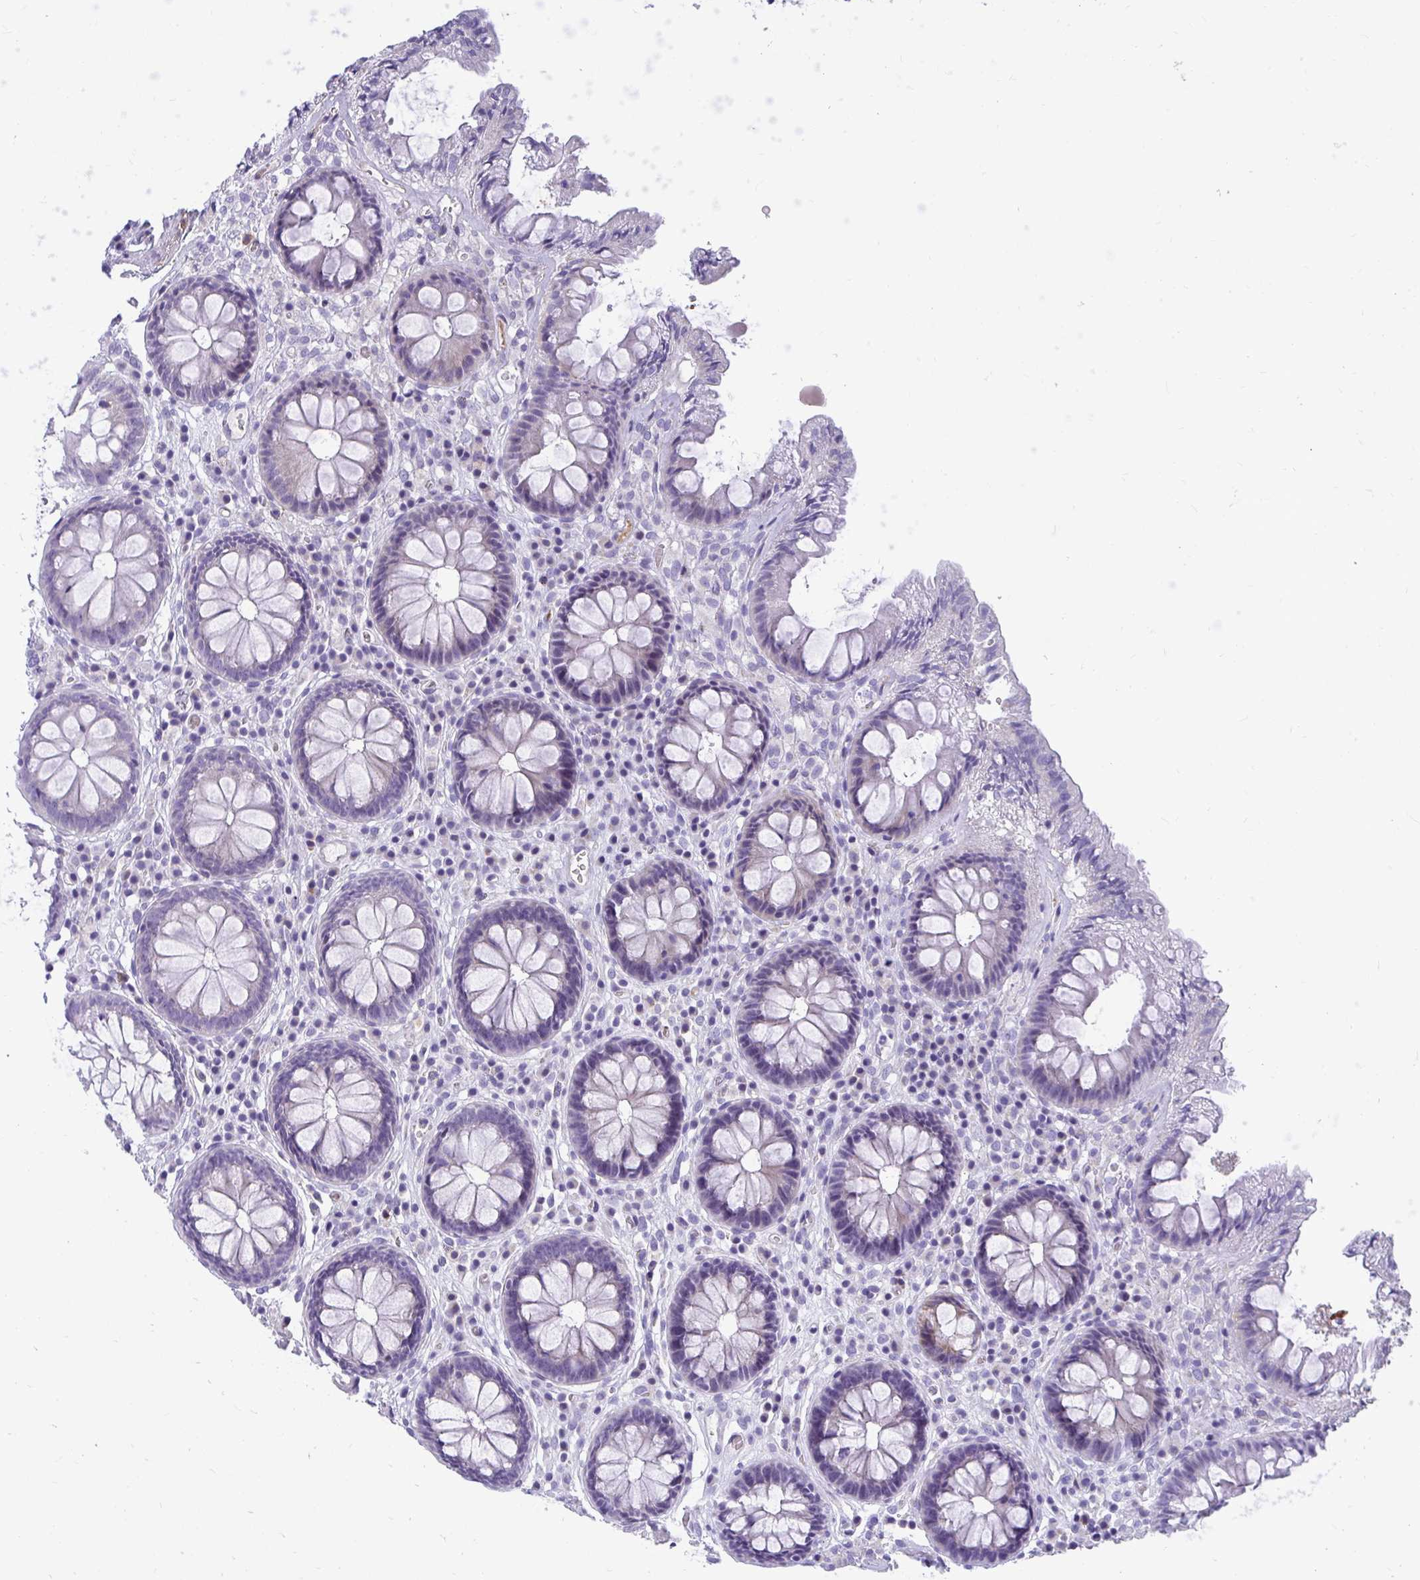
{"staining": {"intensity": "negative", "quantity": "none", "location": "none"}, "tissue": "colon", "cell_type": "Endothelial cells", "image_type": "normal", "snomed": [{"axis": "morphology", "description": "Normal tissue, NOS"}, {"axis": "topography", "description": "Colon"}, {"axis": "topography", "description": "Peripheral nerve tissue"}], "caption": "Protein analysis of normal colon exhibits no significant staining in endothelial cells.", "gene": "TSBP1", "patient": {"sex": "male", "age": 84}}